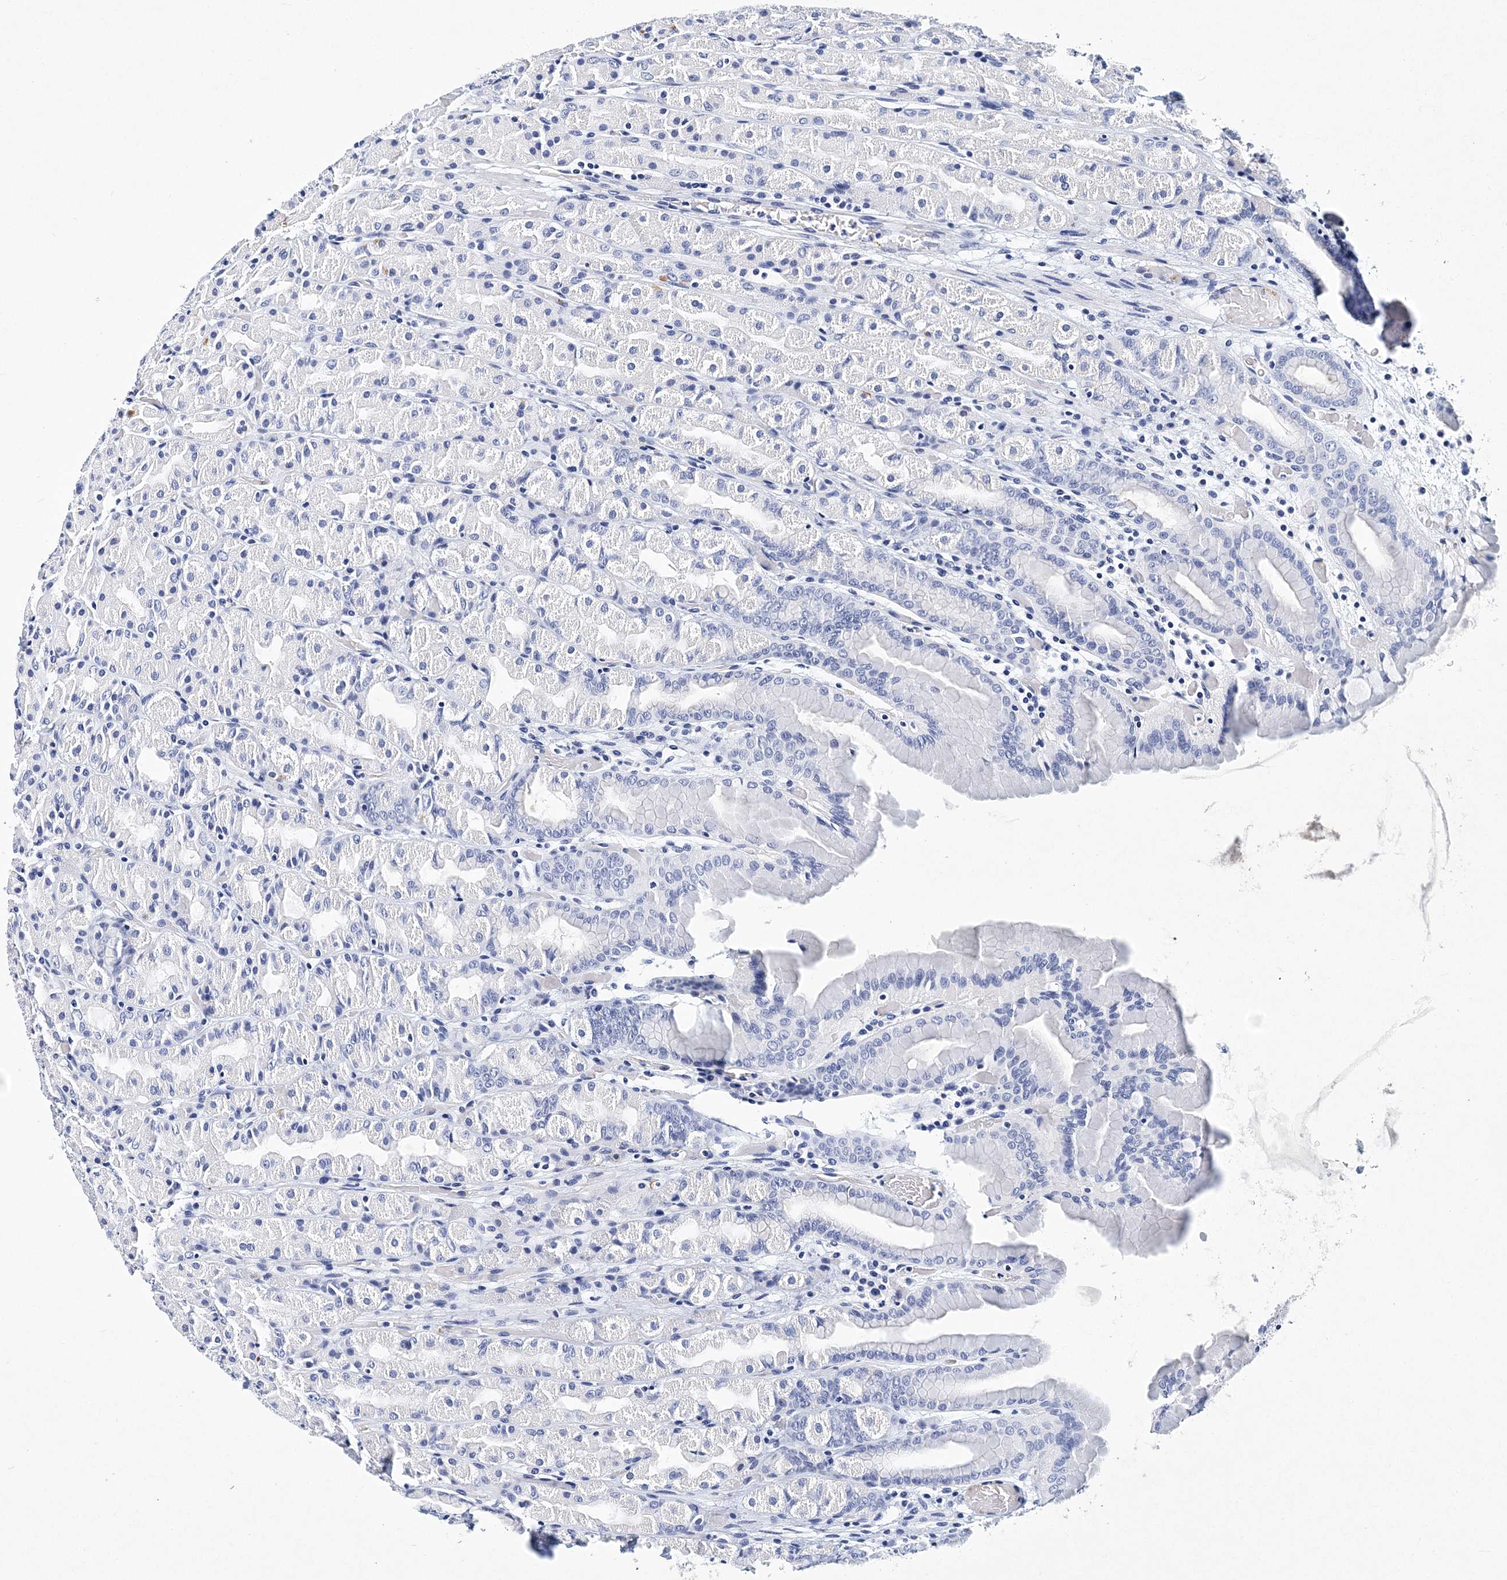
{"staining": {"intensity": "negative", "quantity": "none", "location": "none"}, "tissue": "stomach", "cell_type": "Glandular cells", "image_type": "normal", "snomed": [{"axis": "morphology", "description": "Normal tissue, NOS"}, {"axis": "topography", "description": "Stomach, upper"}], "caption": "DAB immunohistochemical staining of benign human stomach reveals no significant positivity in glandular cells. Brightfield microscopy of immunohistochemistry (IHC) stained with DAB (brown) and hematoxylin (blue), captured at high magnification.", "gene": "ITGA2B", "patient": {"sex": "male", "age": 68}}